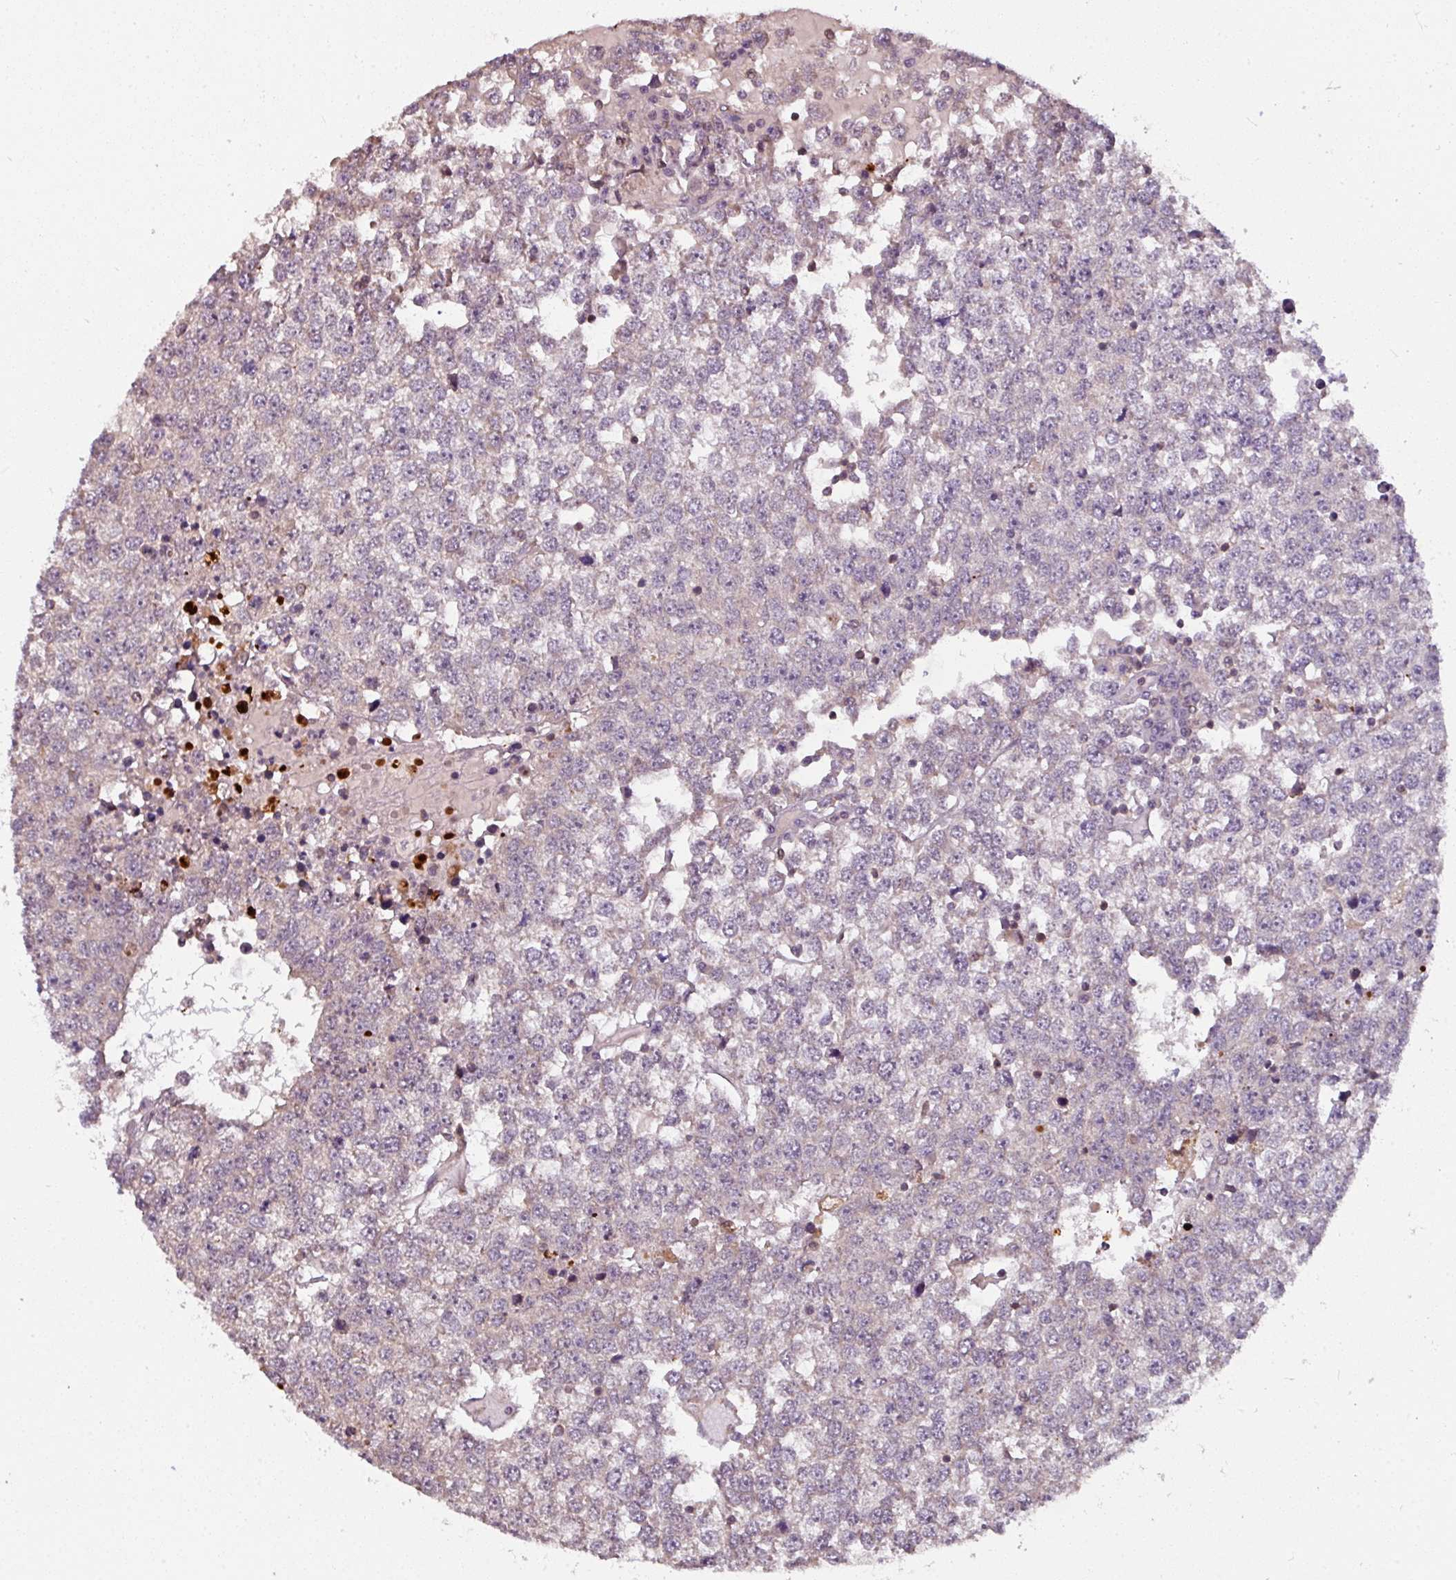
{"staining": {"intensity": "weak", "quantity": "<25%", "location": "cytoplasmic/membranous"}, "tissue": "testis cancer", "cell_type": "Tumor cells", "image_type": "cancer", "snomed": [{"axis": "morphology", "description": "Seminoma, NOS"}, {"axis": "topography", "description": "Testis"}], "caption": "A high-resolution photomicrograph shows IHC staining of testis seminoma, which exhibits no significant positivity in tumor cells.", "gene": "TUSC3", "patient": {"sex": "male", "age": 65}}